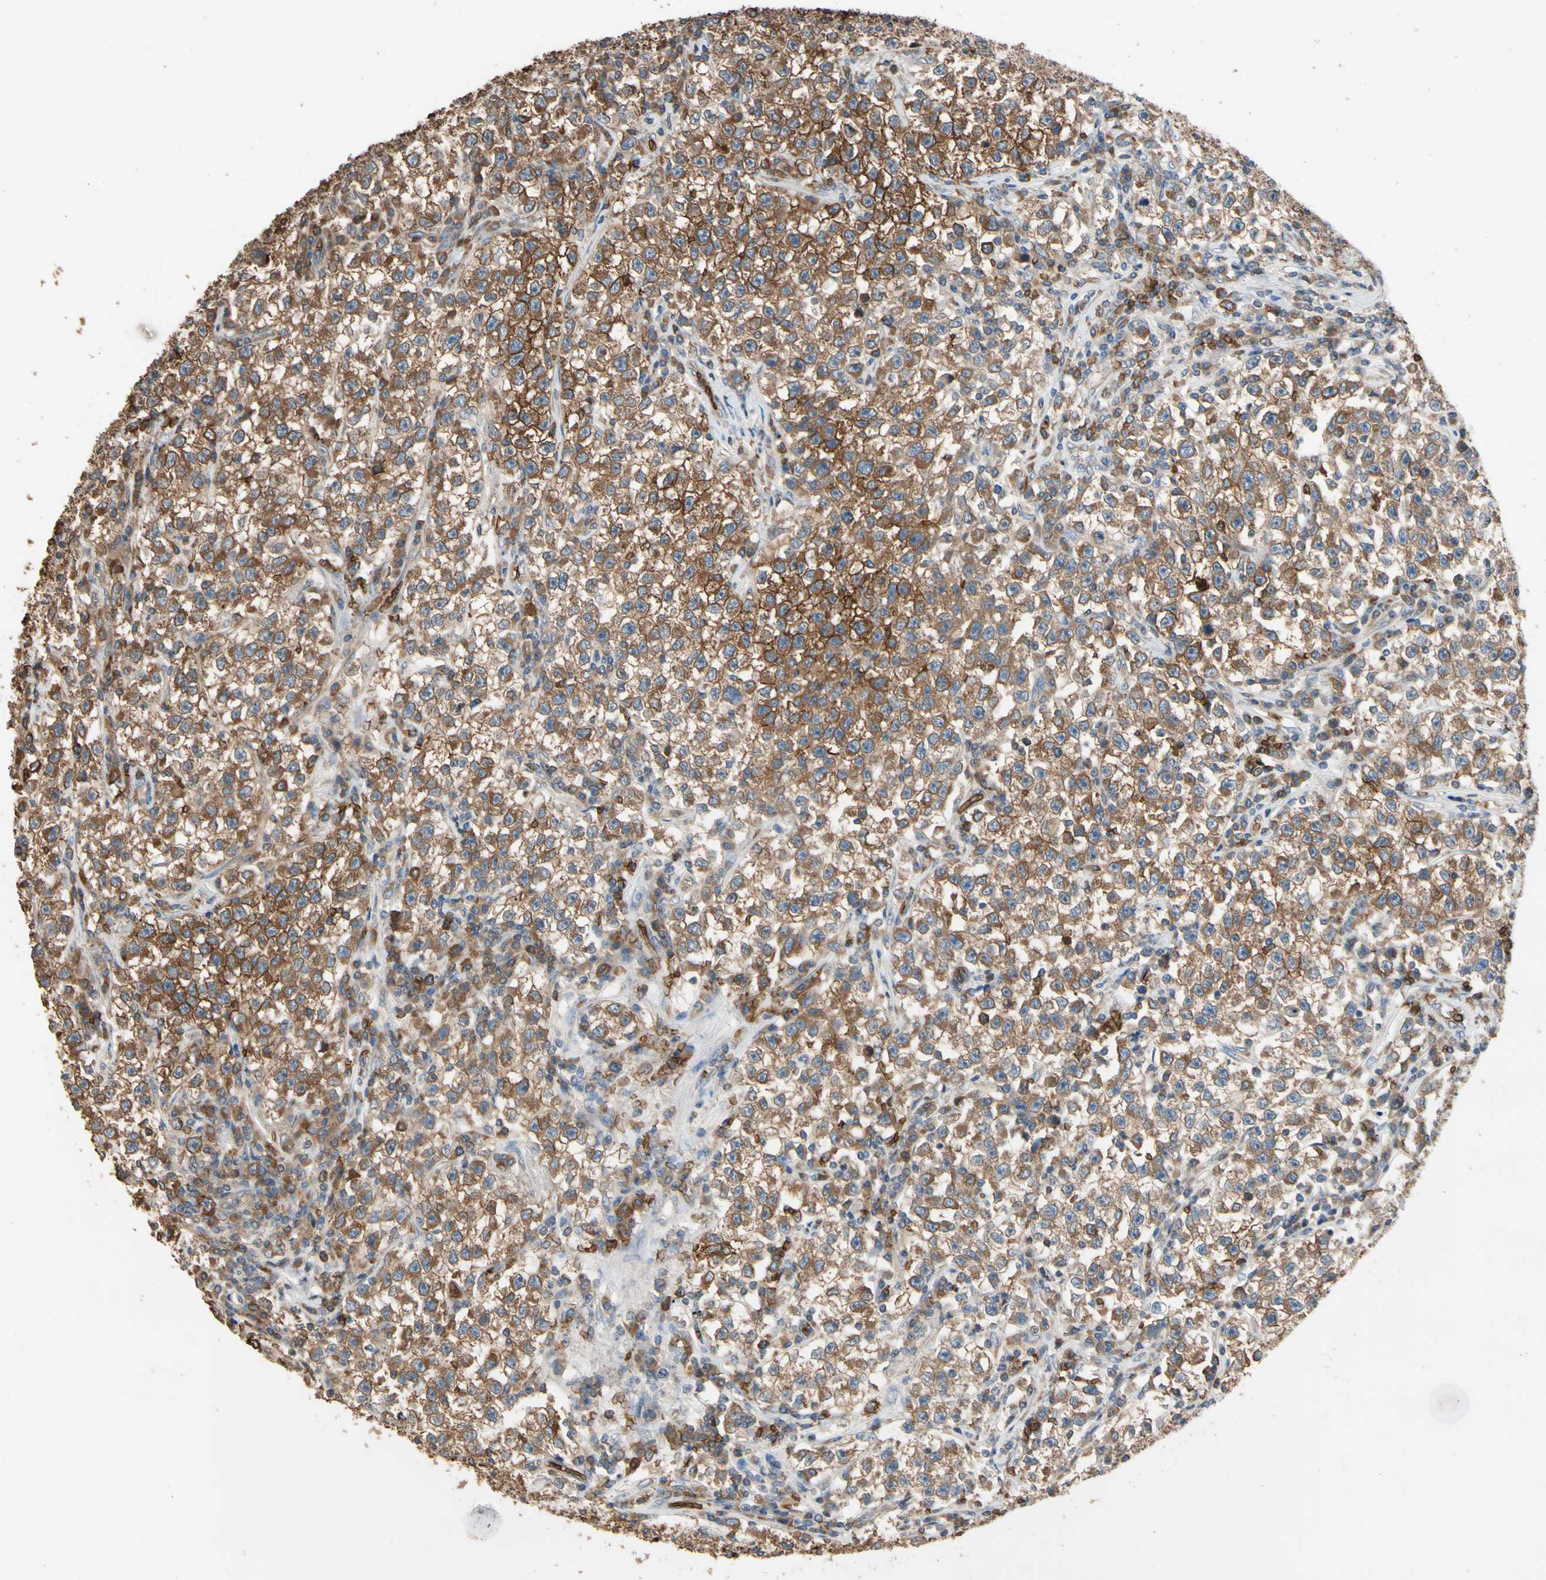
{"staining": {"intensity": "strong", "quantity": ">75%", "location": "cytoplasmic/membranous"}, "tissue": "testis cancer", "cell_type": "Tumor cells", "image_type": "cancer", "snomed": [{"axis": "morphology", "description": "Seminoma, NOS"}, {"axis": "topography", "description": "Testis"}], "caption": "Brown immunohistochemical staining in human testis cancer shows strong cytoplasmic/membranous expression in about >75% of tumor cells.", "gene": "RIOK2", "patient": {"sex": "male", "age": 22}}